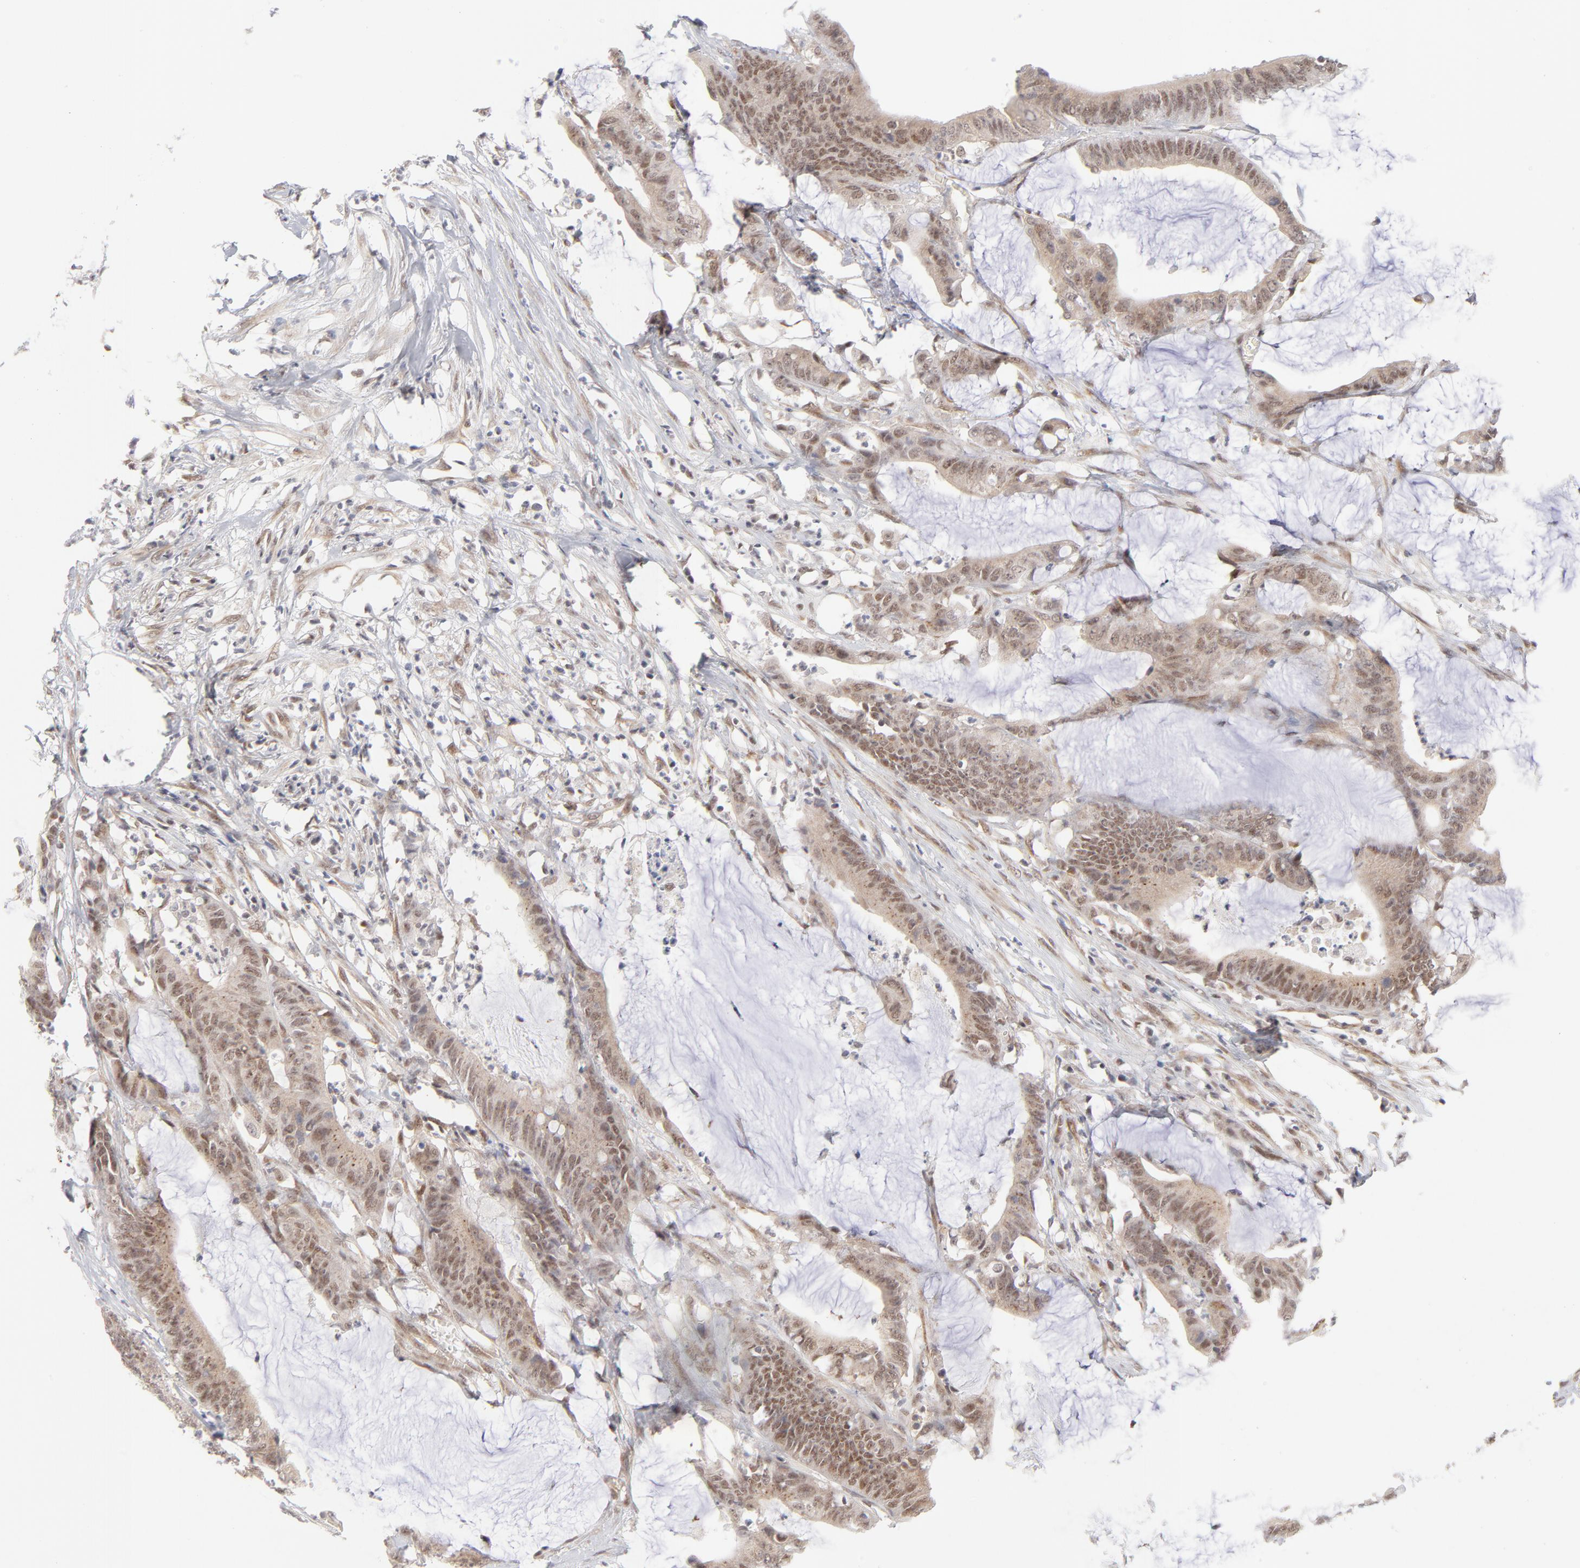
{"staining": {"intensity": "moderate", "quantity": ">75%", "location": "cytoplasmic/membranous,nuclear"}, "tissue": "colorectal cancer", "cell_type": "Tumor cells", "image_type": "cancer", "snomed": [{"axis": "morphology", "description": "Adenocarcinoma, NOS"}, {"axis": "topography", "description": "Rectum"}], "caption": "An image of colorectal cancer stained for a protein displays moderate cytoplasmic/membranous and nuclear brown staining in tumor cells.", "gene": "NBN", "patient": {"sex": "female", "age": 66}}